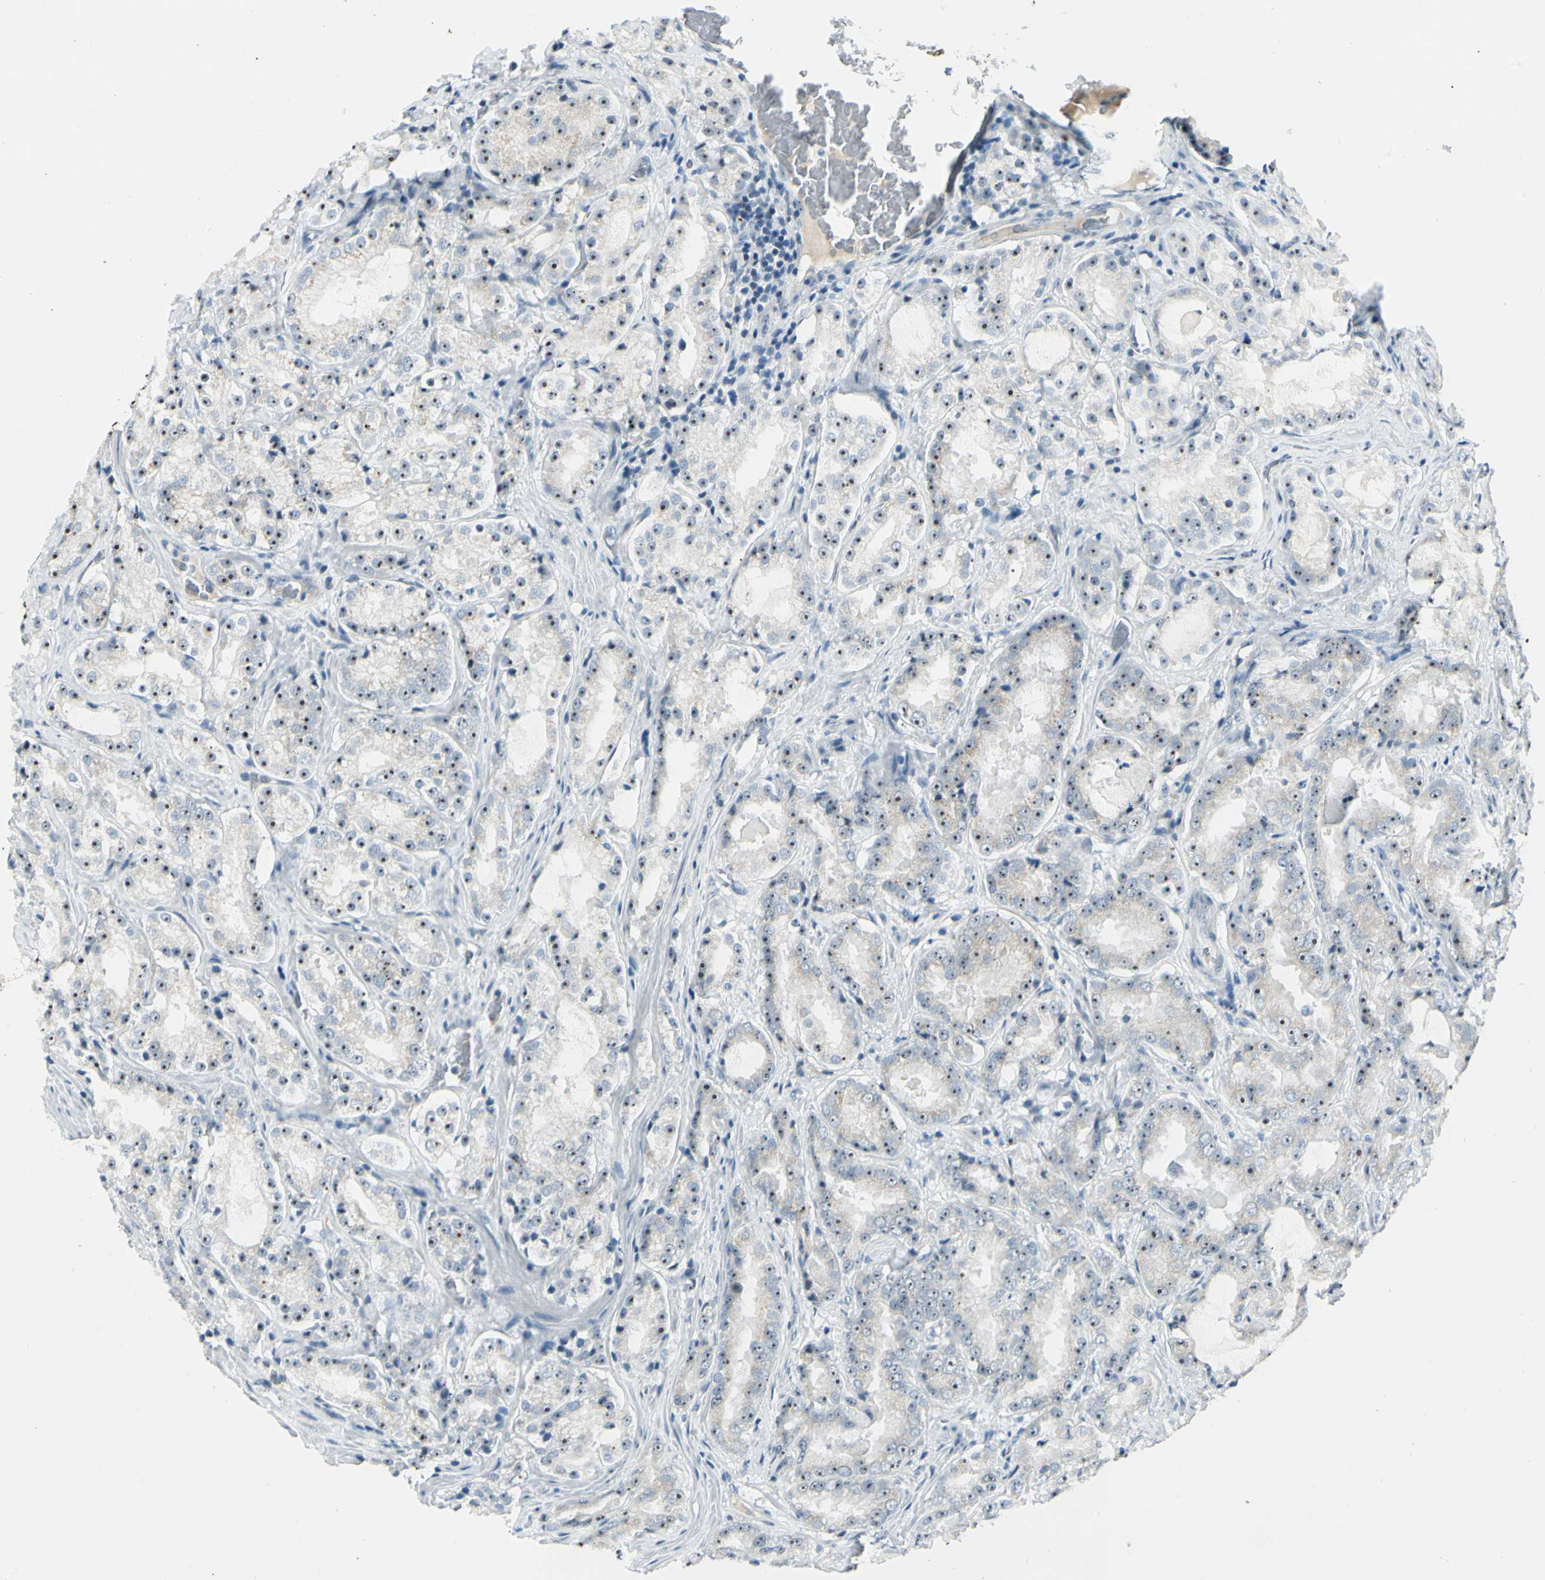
{"staining": {"intensity": "moderate", "quantity": ">75%", "location": "nuclear"}, "tissue": "prostate cancer", "cell_type": "Tumor cells", "image_type": "cancer", "snomed": [{"axis": "morphology", "description": "Adenocarcinoma, High grade"}, {"axis": "topography", "description": "Prostate"}], "caption": "Immunohistochemistry (DAB) staining of human prostate cancer (high-grade adenocarcinoma) reveals moderate nuclear protein staining in about >75% of tumor cells.", "gene": "ZSCAN1", "patient": {"sex": "male", "age": 73}}